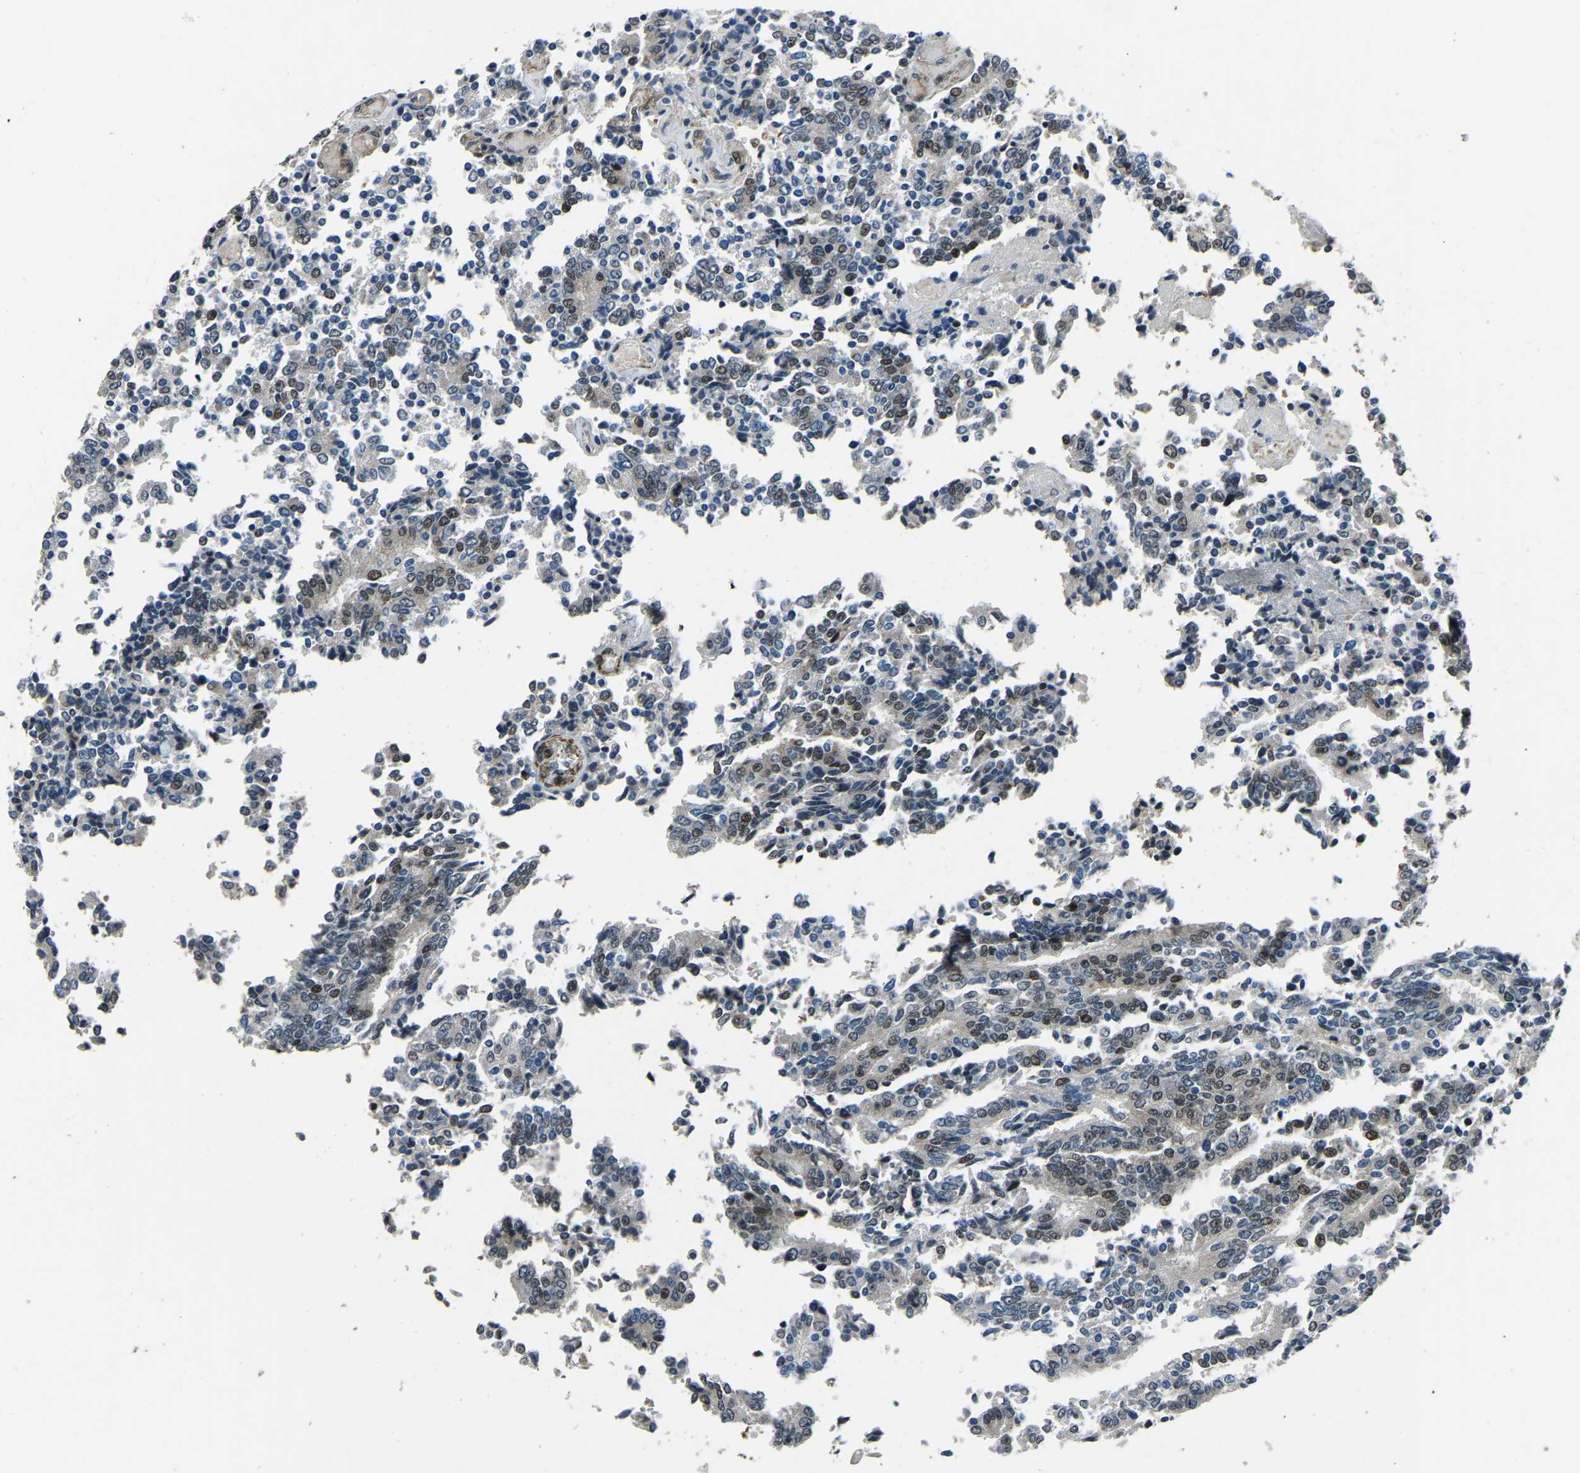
{"staining": {"intensity": "moderate", "quantity": "<25%", "location": "nuclear"}, "tissue": "prostate cancer", "cell_type": "Tumor cells", "image_type": "cancer", "snomed": [{"axis": "morphology", "description": "Normal tissue, NOS"}, {"axis": "morphology", "description": "Adenocarcinoma, High grade"}, {"axis": "topography", "description": "Prostate"}, {"axis": "topography", "description": "Seminal veicle"}], "caption": "Prostate cancer stained for a protein (brown) displays moderate nuclear positive staining in about <25% of tumor cells.", "gene": "PRCC", "patient": {"sex": "male", "age": 55}}